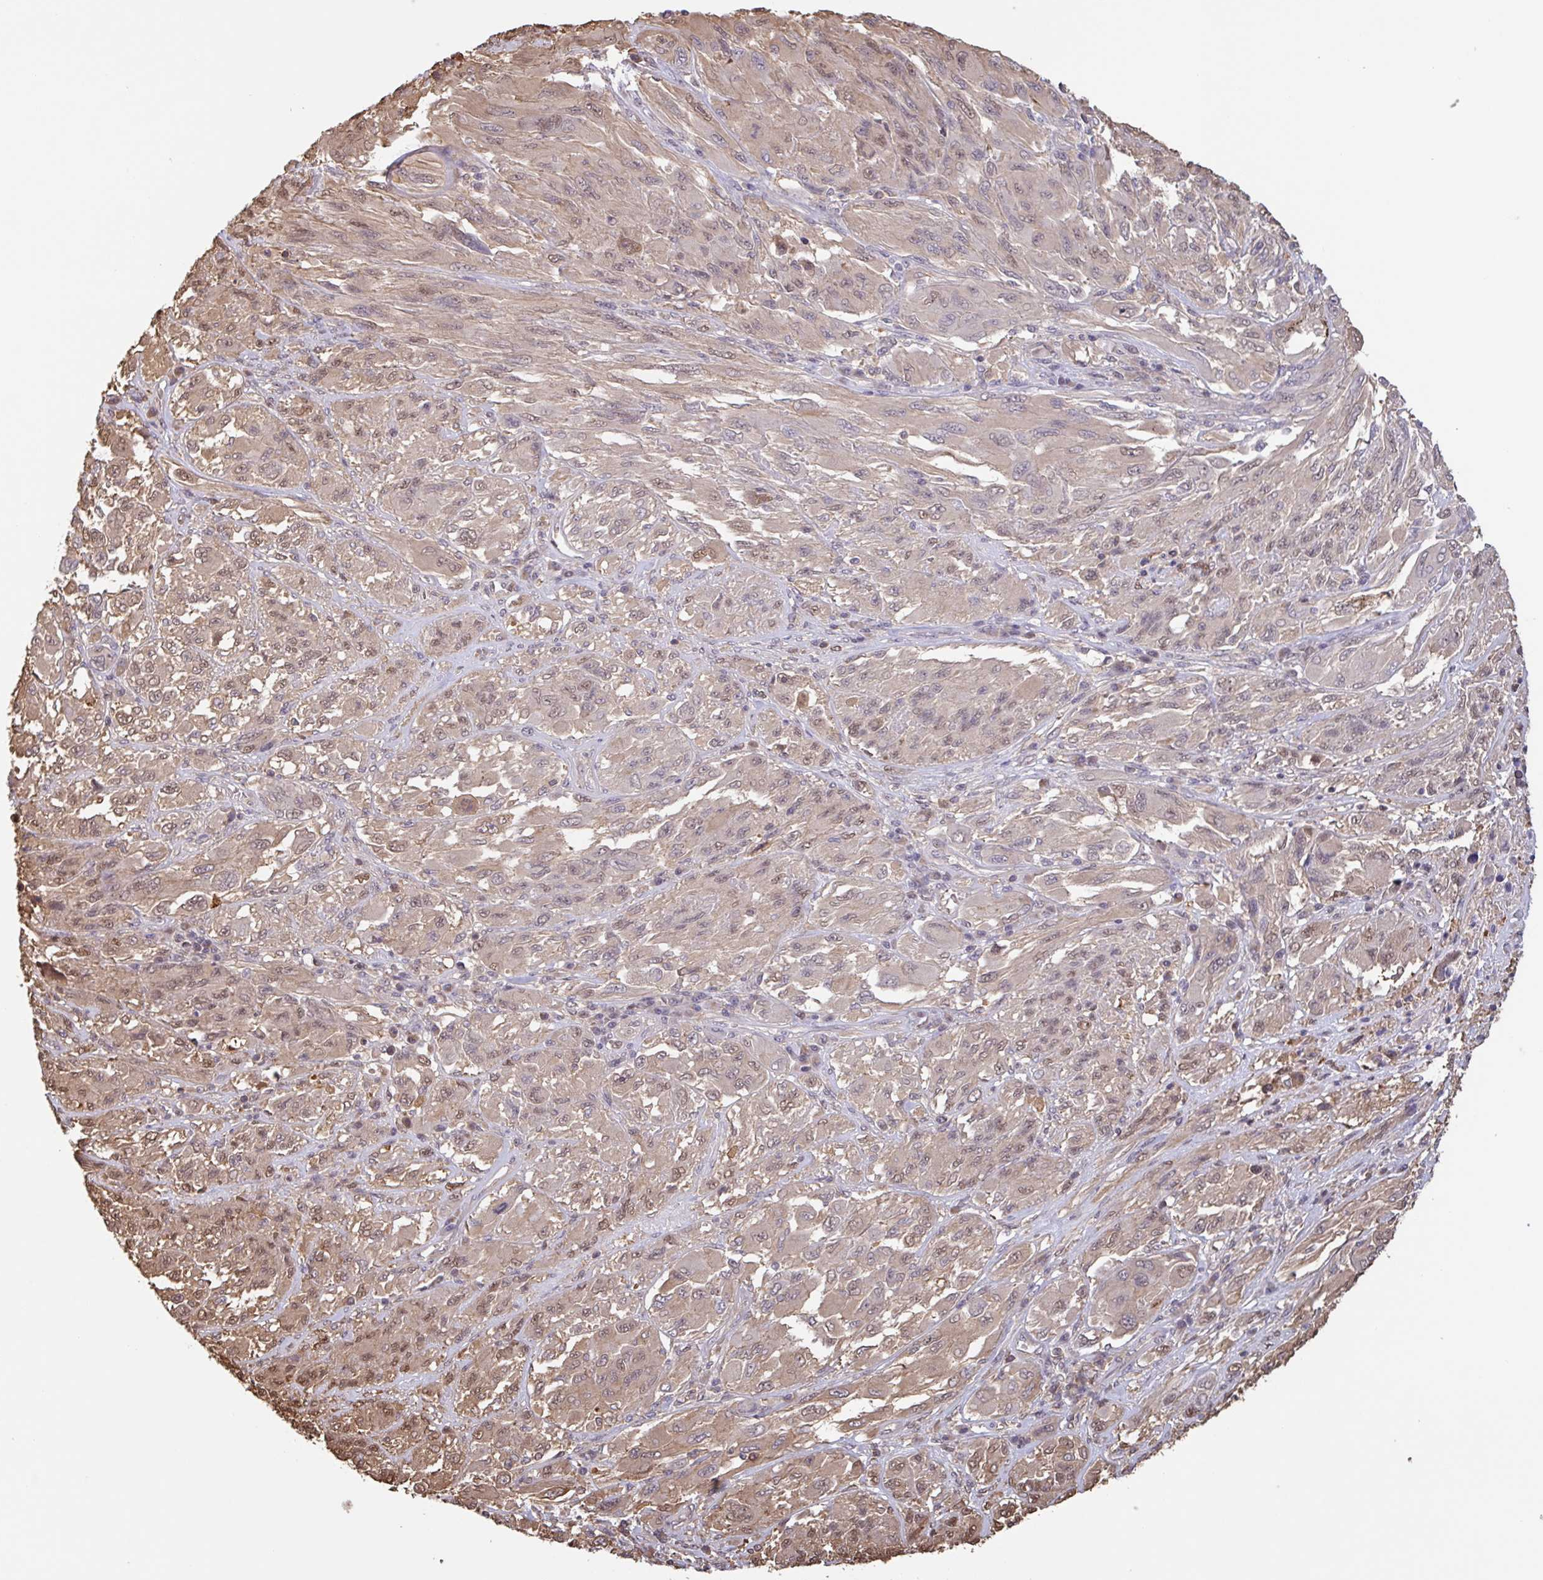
{"staining": {"intensity": "weak", "quantity": "25%-75%", "location": "cytoplasmic/membranous,nuclear"}, "tissue": "melanoma", "cell_type": "Tumor cells", "image_type": "cancer", "snomed": [{"axis": "morphology", "description": "Malignant melanoma, NOS"}, {"axis": "topography", "description": "Skin"}], "caption": "Immunohistochemical staining of human malignant melanoma exhibits weak cytoplasmic/membranous and nuclear protein expression in about 25%-75% of tumor cells. (brown staining indicates protein expression, while blue staining denotes nuclei).", "gene": "OTOP2", "patient": {"sex": "female", "age": 91}}